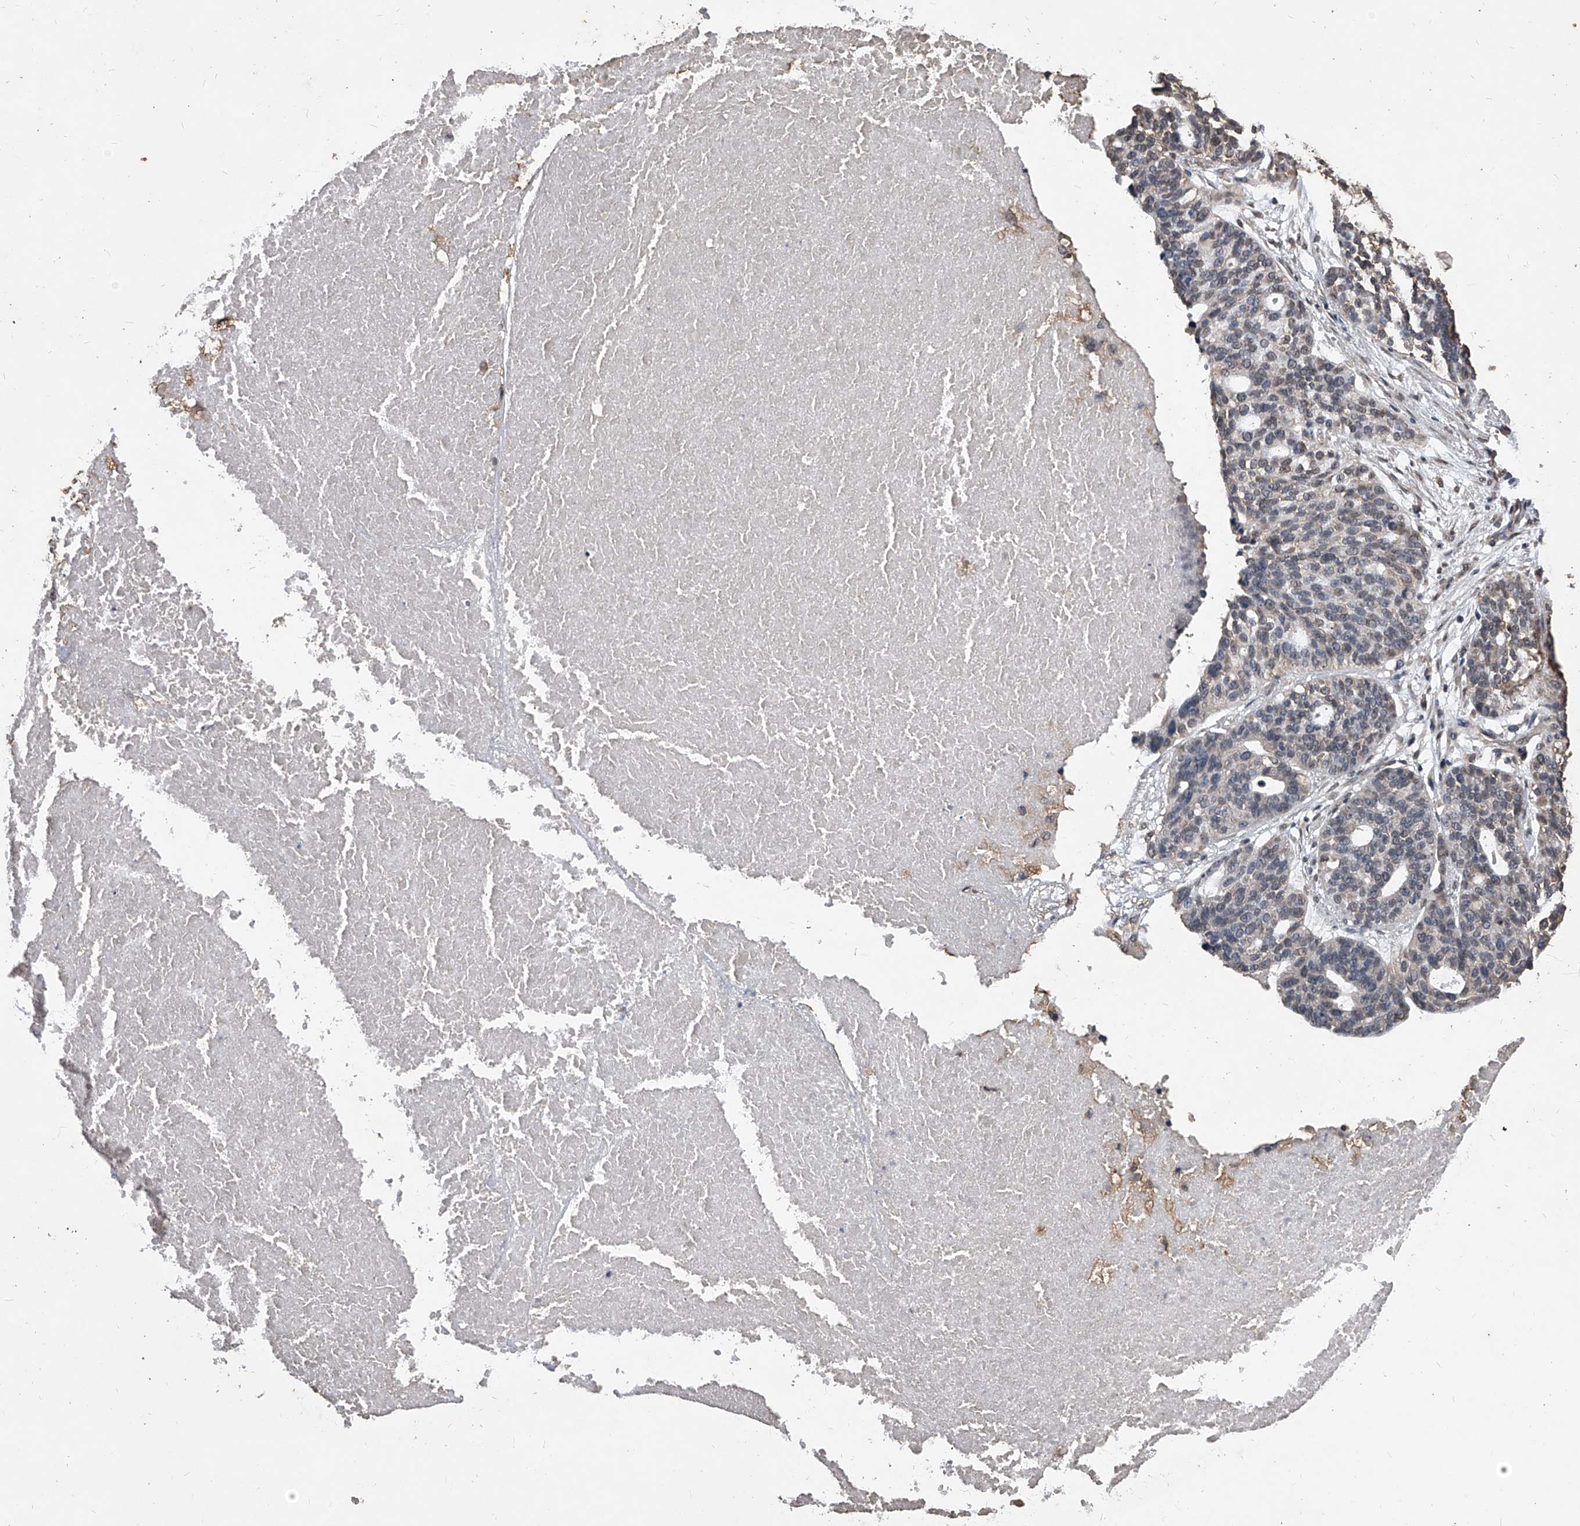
{"staining": {"intensity": "negative", "quantity": "none", "location": "none"}, "tissue": "ovarian cancer", "cell_type": "Tumor cells", "image_type": "cancer", "snomed": [{"axis": "morphology", "description": "Cystadenocarcinoma, serous, NOS"}, {"axis": "topography", "description": "Ovary"}], "caption": "Tumor cells are negative for protein expression in human serous cystadenocarcinoma (ovarian).", "gene": "FBXL4", "patient": {"sex": "female", "age": 59}}